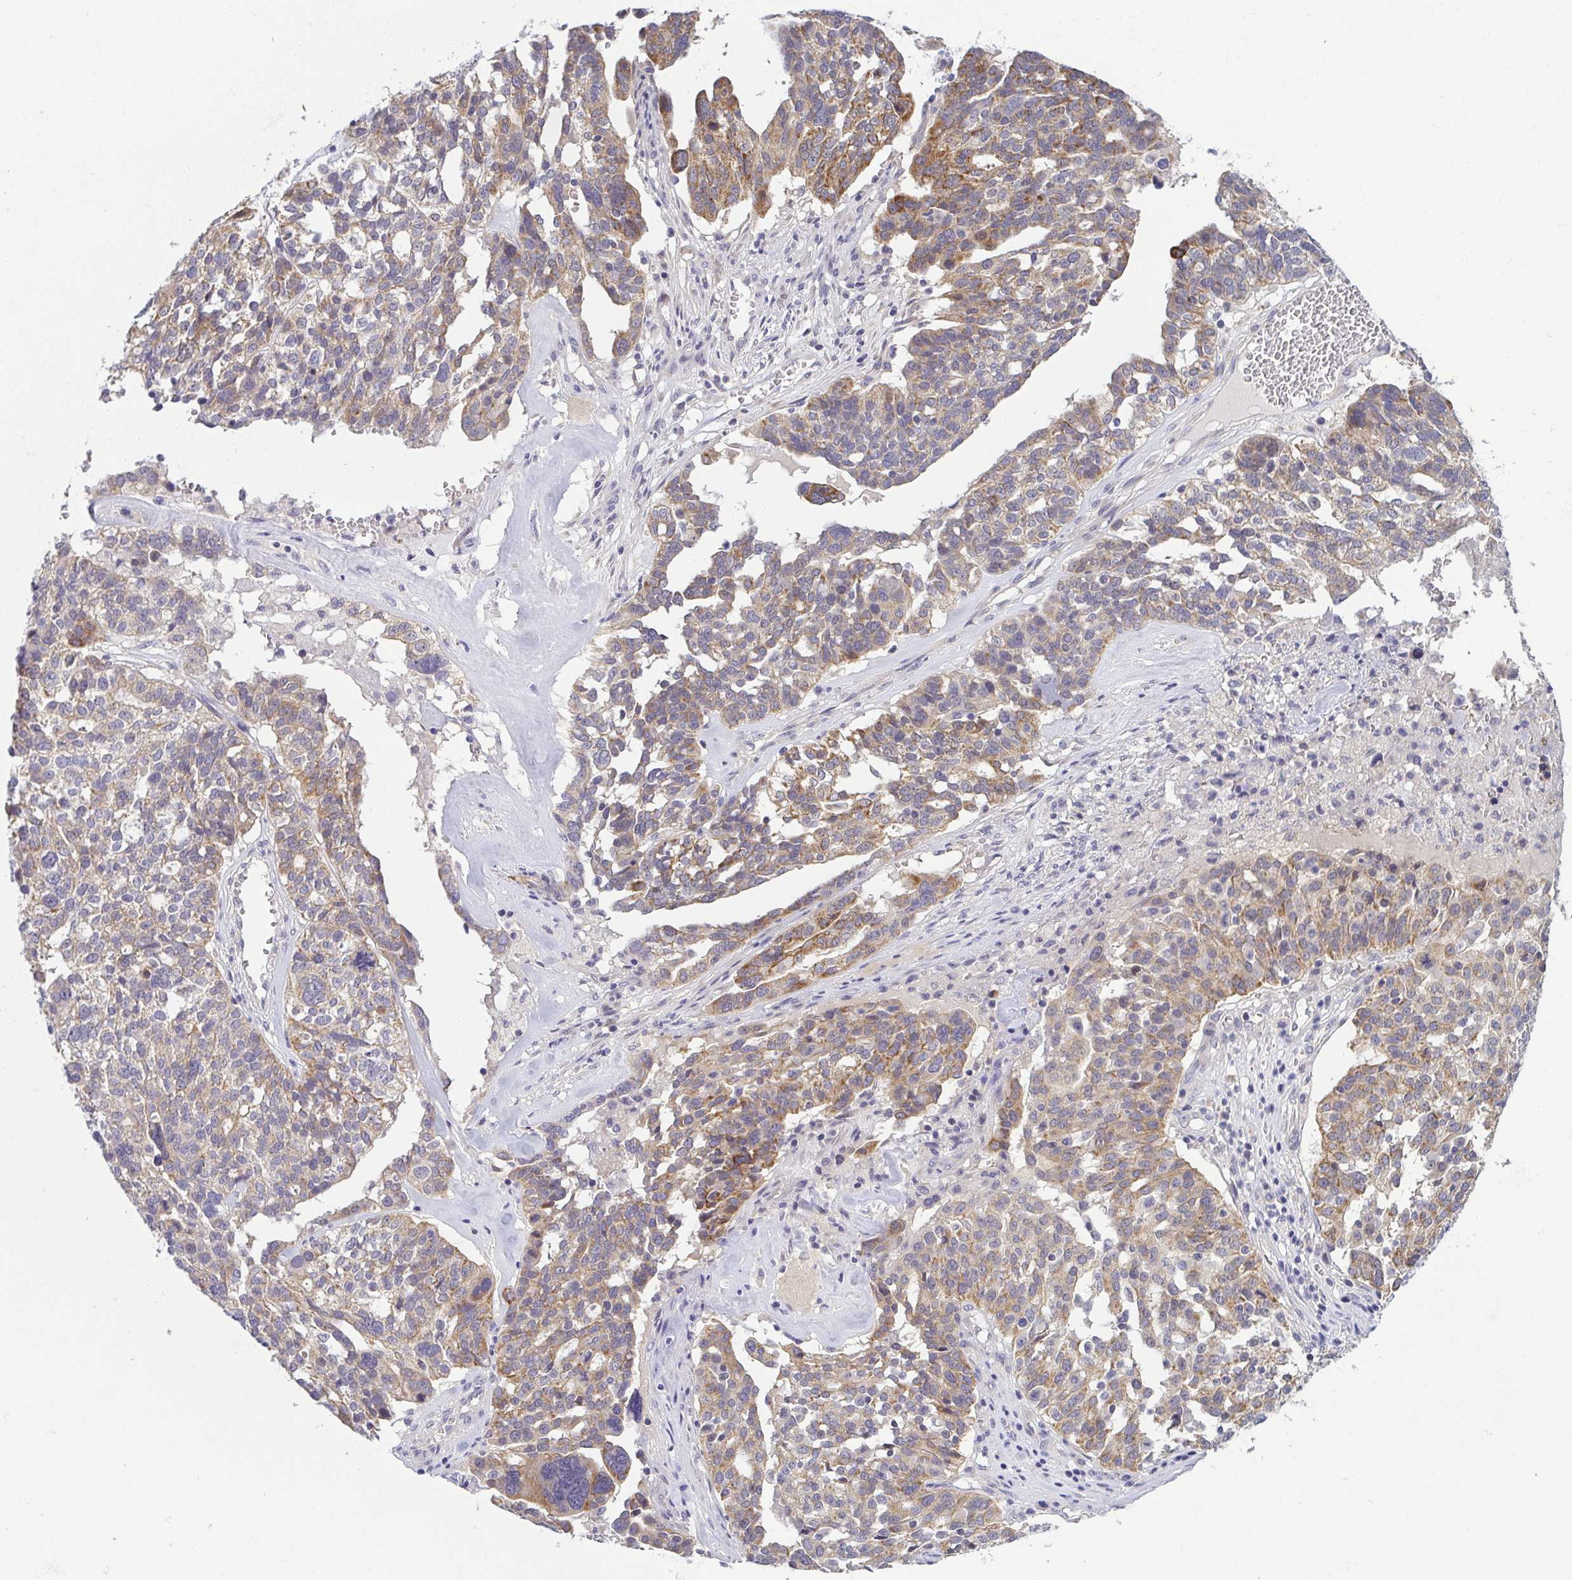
{"staining": {"intensity": "moderate", "quantity": "25%-75%", "location": "cytoplasmic/membranous"}, "tissue": "ovarian cancer", "cell_type": "Tumor cells", "image_type": "cancer", "snomed": [{"axis": "morphology", "description": "Cystadenocarcinoma, serous, NOS"}, {"axis": "topography", "description": "Ovary"}], "caption": "IHC micrograph of neoplastic tissue: human ovarian serous cystadenocarcinoma stained using IHC exhibits medium levels of moderate protein expression localized specifically in the cytoplasmic/membranous of tumor cells, appearing as a cytoplasmic/membranous brown color.", "gene": "BCL2L1", "patient": {"sex": "female", "age": 59}}